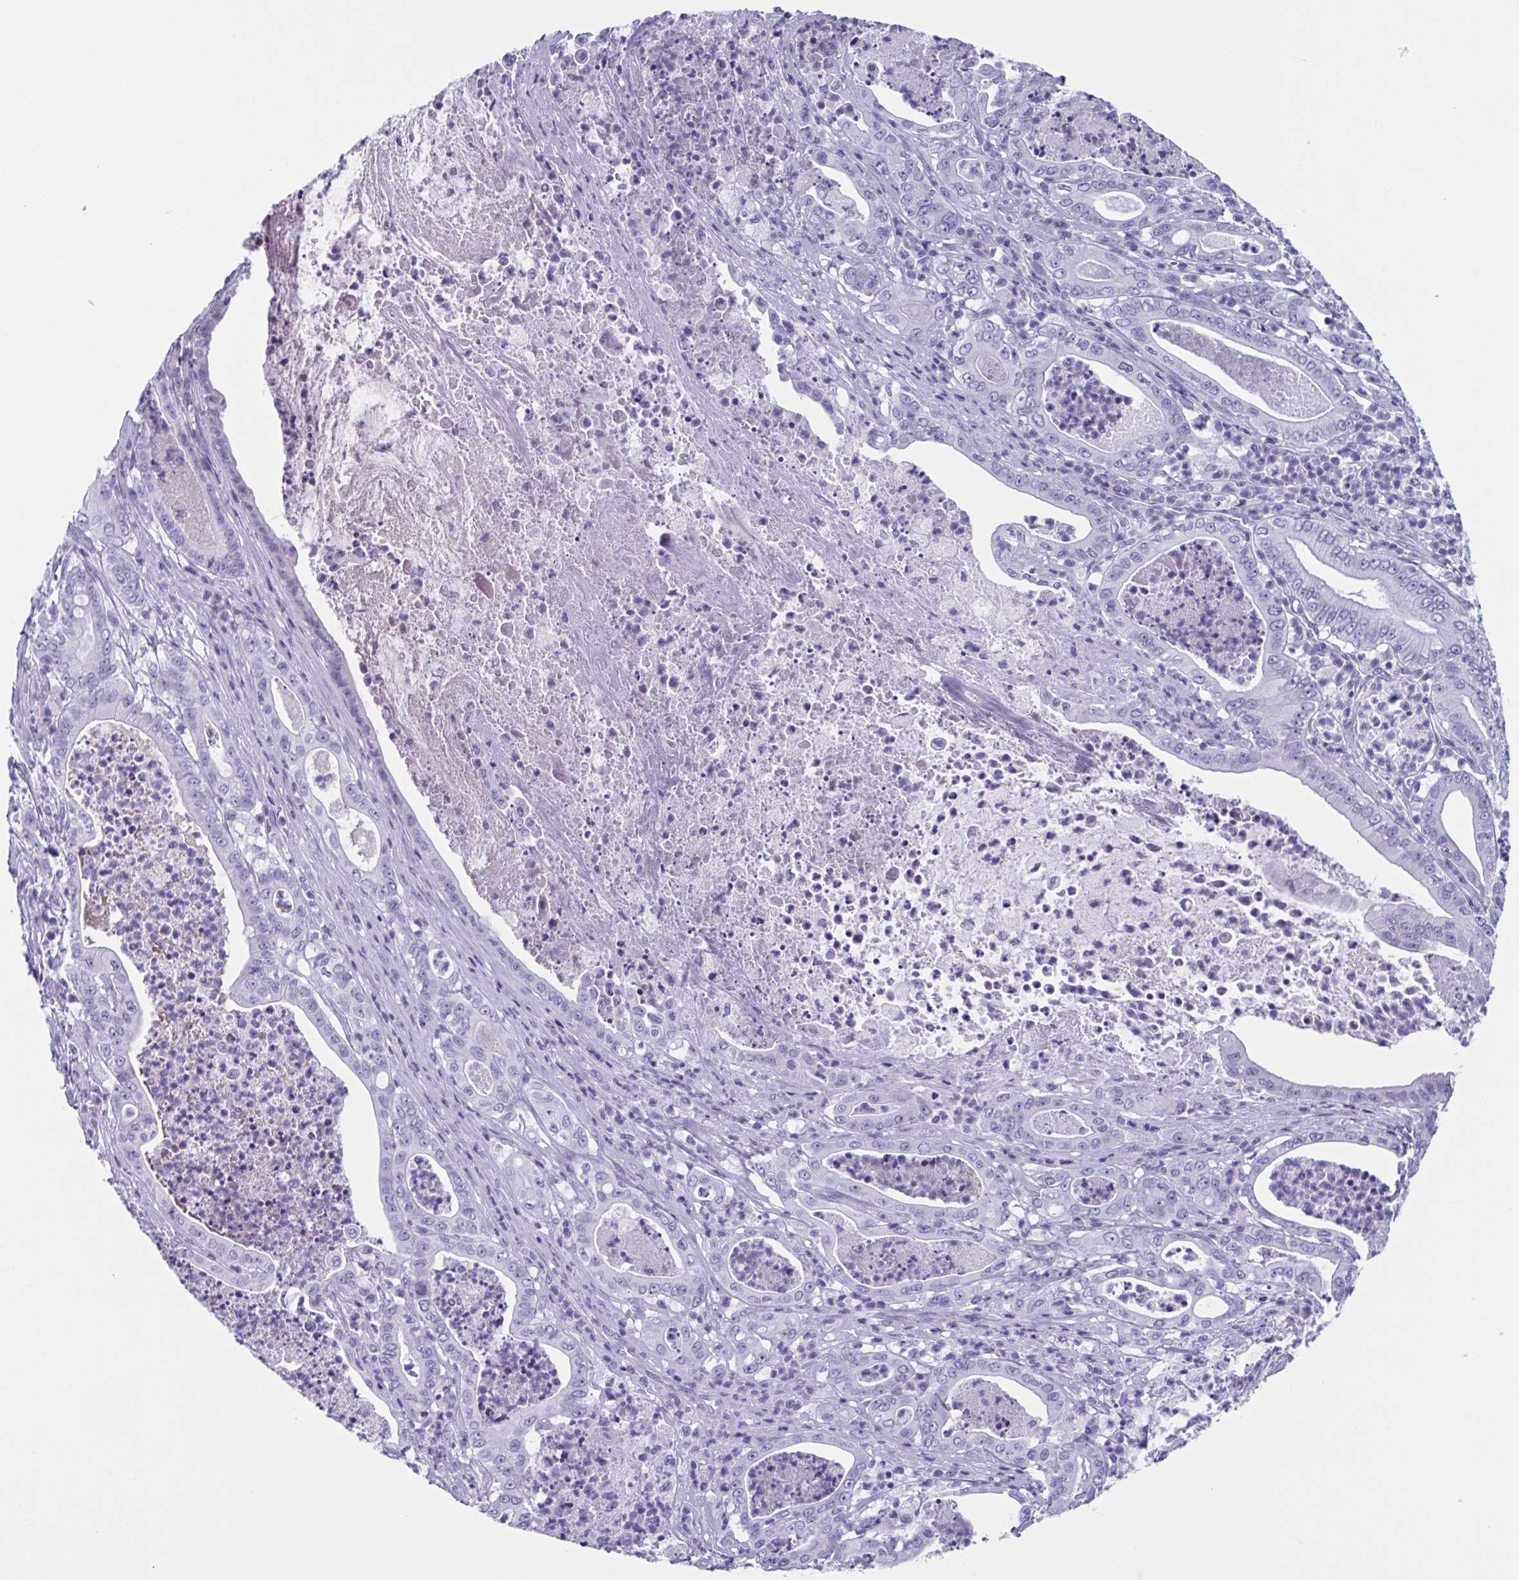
{"staining": {"intensity": "negative", "quantity": "none", "location": "none"}, "tissue": "pancreatic cancer", "cell_type": "Tumor cells", "image_type": "cancer", "snomed": [{"axis": "morphology", "description": "Adenocarcinoma, NOS"}, {"axis": "topography", "description": "Pancreas"}], "caption": "The IHC histopathology image has no significant staining in tumor cells of pancreatic cancer (adenocarcinoma) tissue. (Stains: DAB (3,3'-diaminobenzidine) IHC with hematoxylin counter stain, Microscopy: brightfield microscopy at high magnification).", "gene": "USP35", "patient": {"sex": "male", "age": 71}}